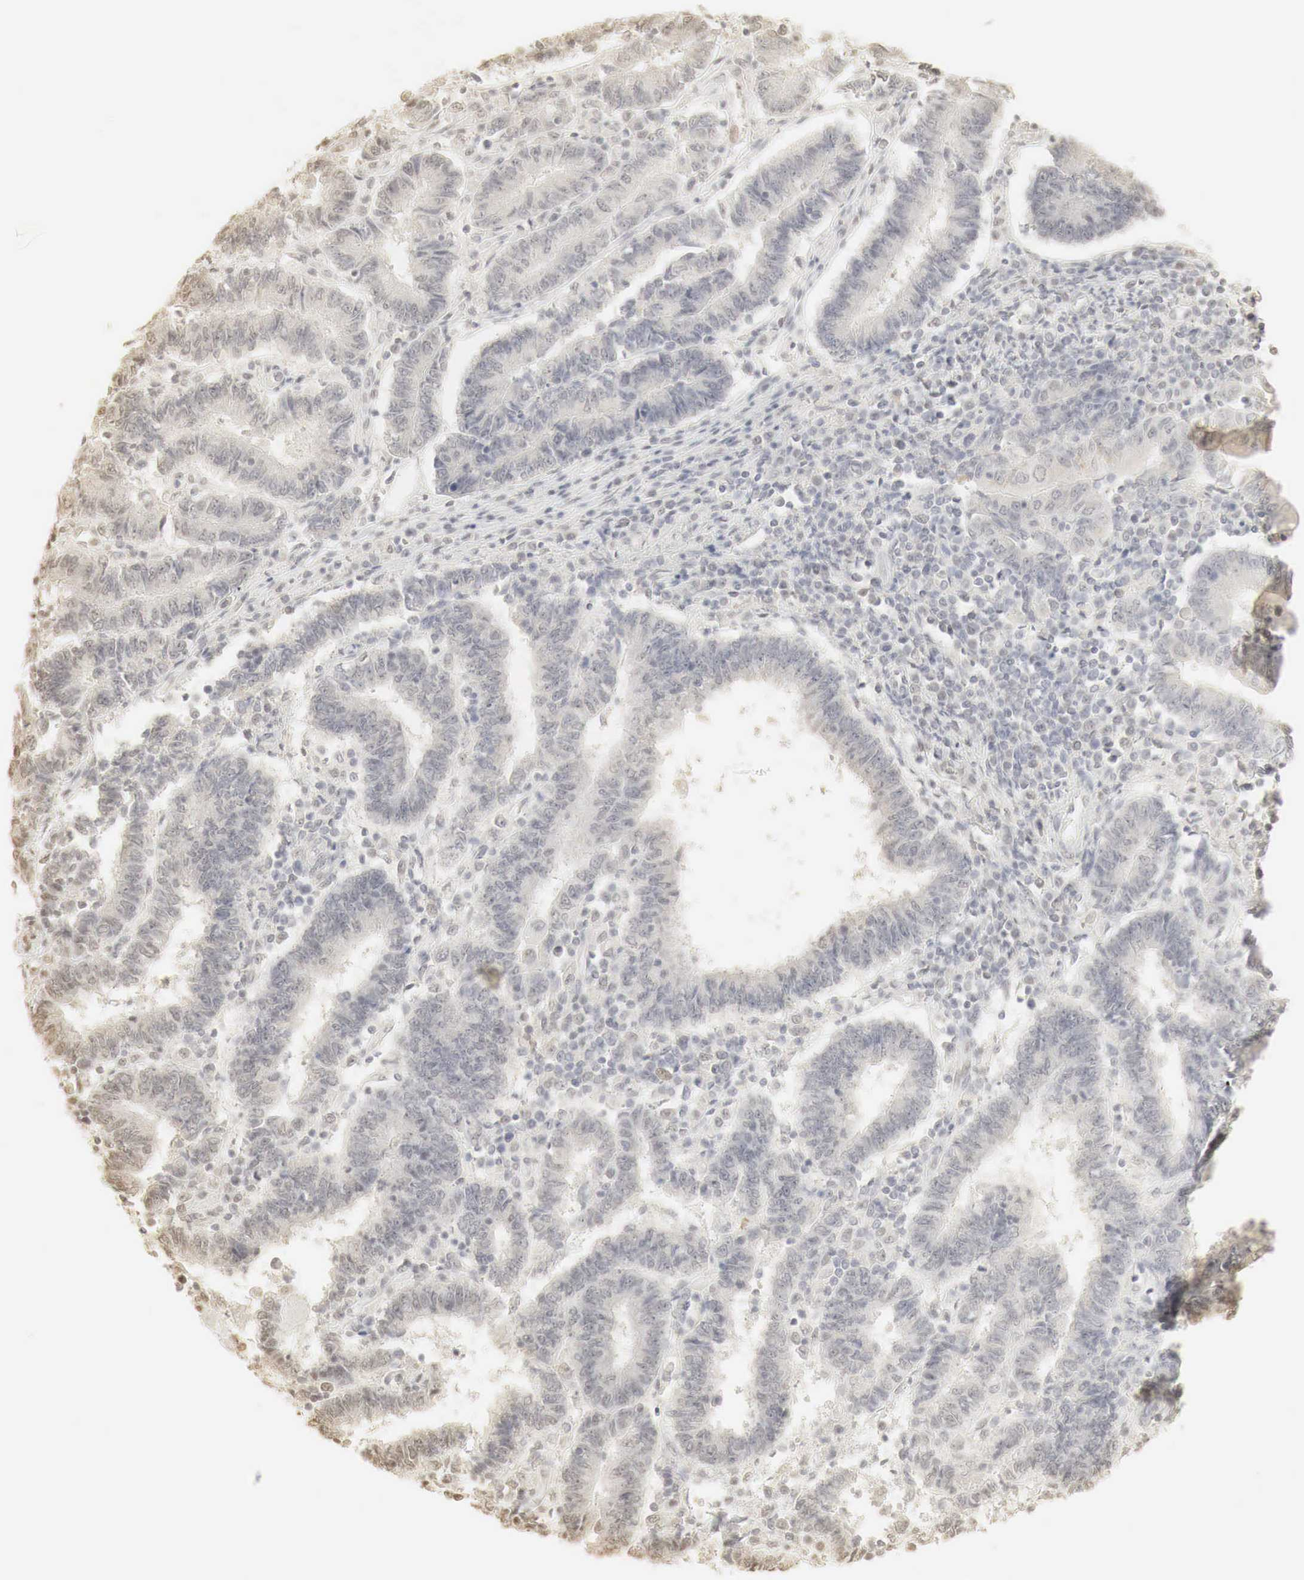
{"staining": {"intensity": "negative", "quantity": "none", "location": "none"}, "tissue": "endometrial cancer", "cell_type": "Tumor cells", "image_type": "cancer", "snomed": [{"axis": "morphology", "description": "Adenocarcinoma, NOS"}, {"axis": "topography", "description": "Endometrium"}], "caption": "The micrograph displays no staining of tumor cells in adenocarcinoma (endometrial).", "gene": "ERBB4", "patient": {"sex": "female", "age": 75}}